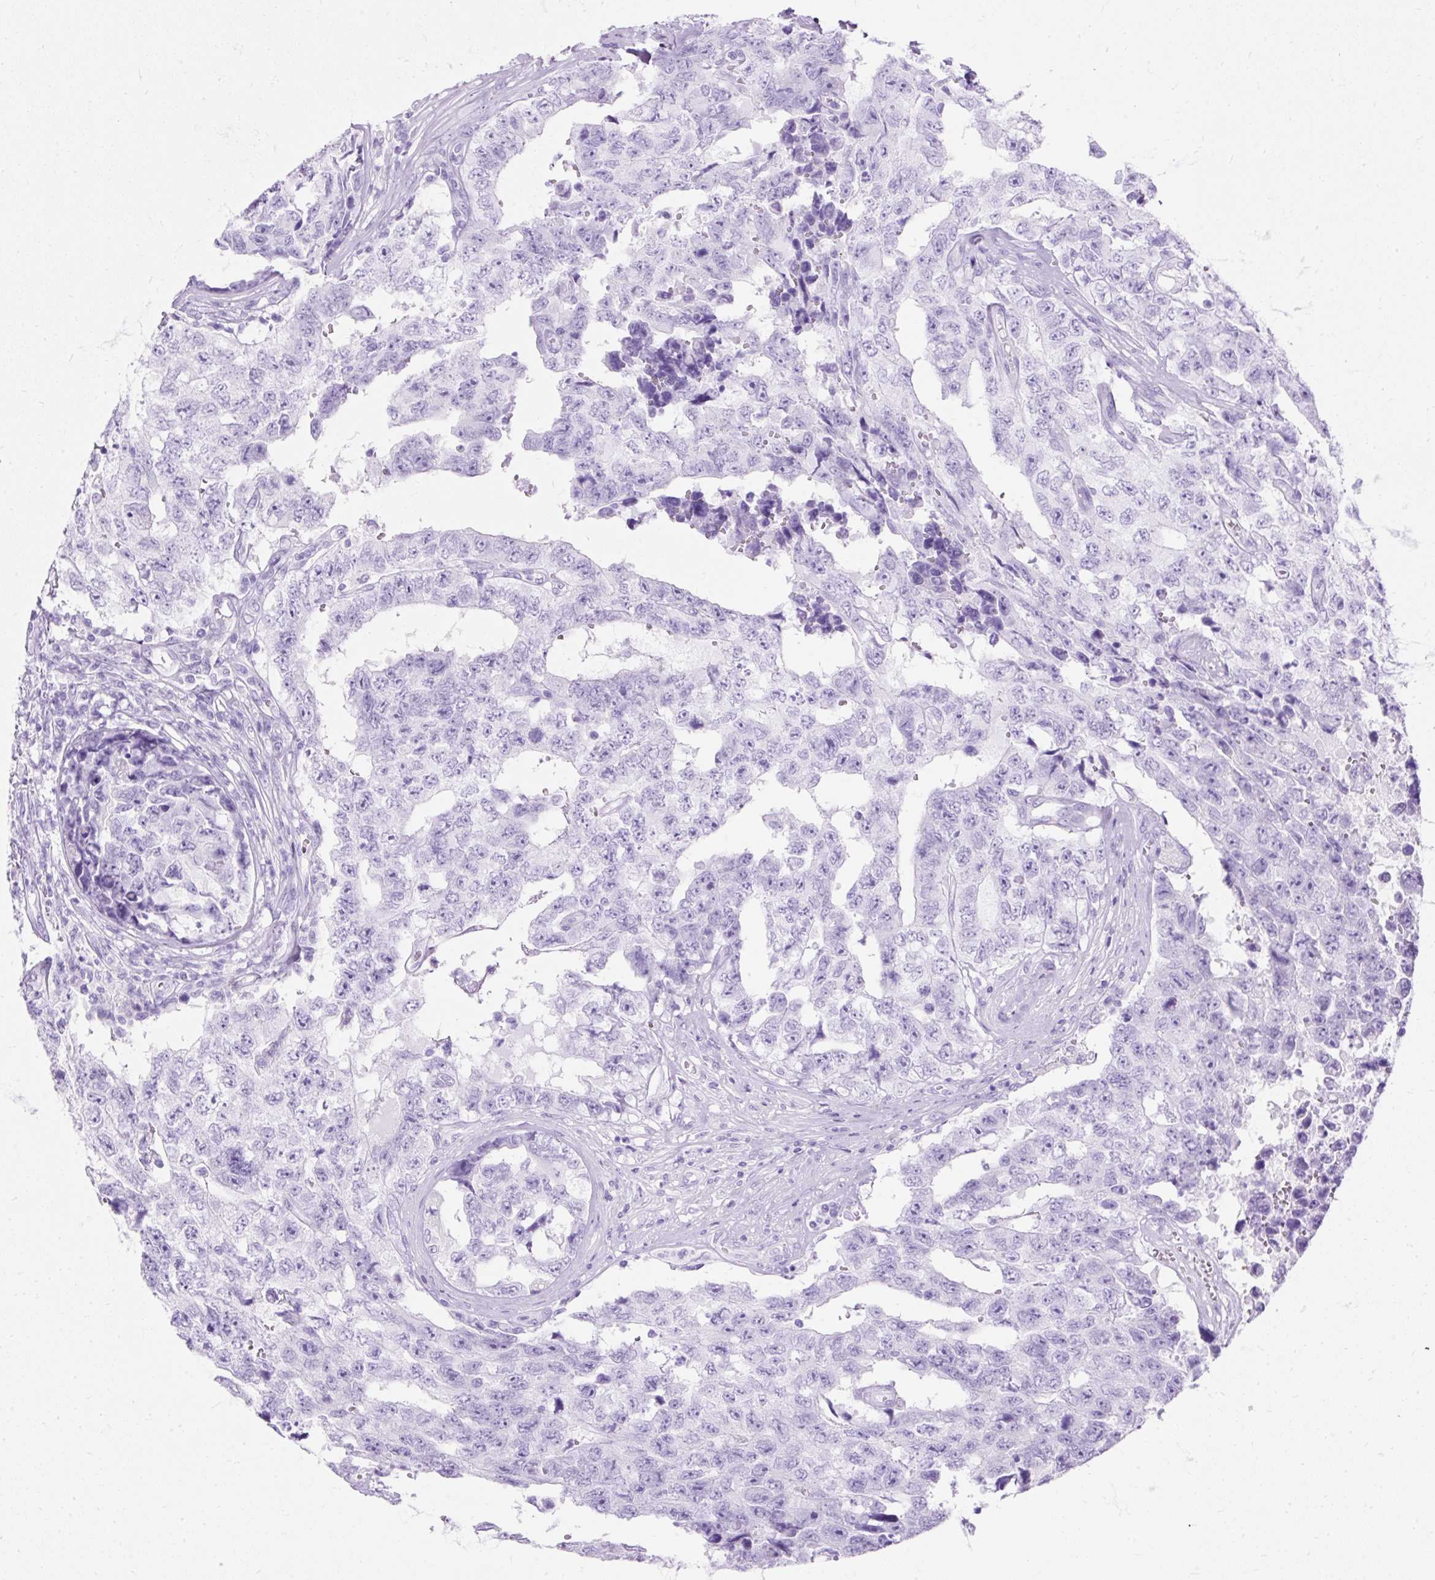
{"staining": {"intensity": "negative", "quantity": "none", "location": "none"}, "tissue": "testis cancer", "cell_type": "Tumor cells", "image_type": "cancer", "snomed": [{"axis": "morphology", "description": "Normal tissue, NOS"}, {"axis": "morphology", "description": "Carcinoma, Embryonal, NOS"}, {"axis": "topography", "description": "Testis"}, {"axis": "topography", "description": "Epididymis"}], "caption": "DAB (3,3'-diaminobenzidine) immunohistochemical staining of human embryonal carcinoma (testis) demonstrates no significant expression in tumor cells.", "gene": "PVALB", "patient": {"sex": "male", "age": 25}}